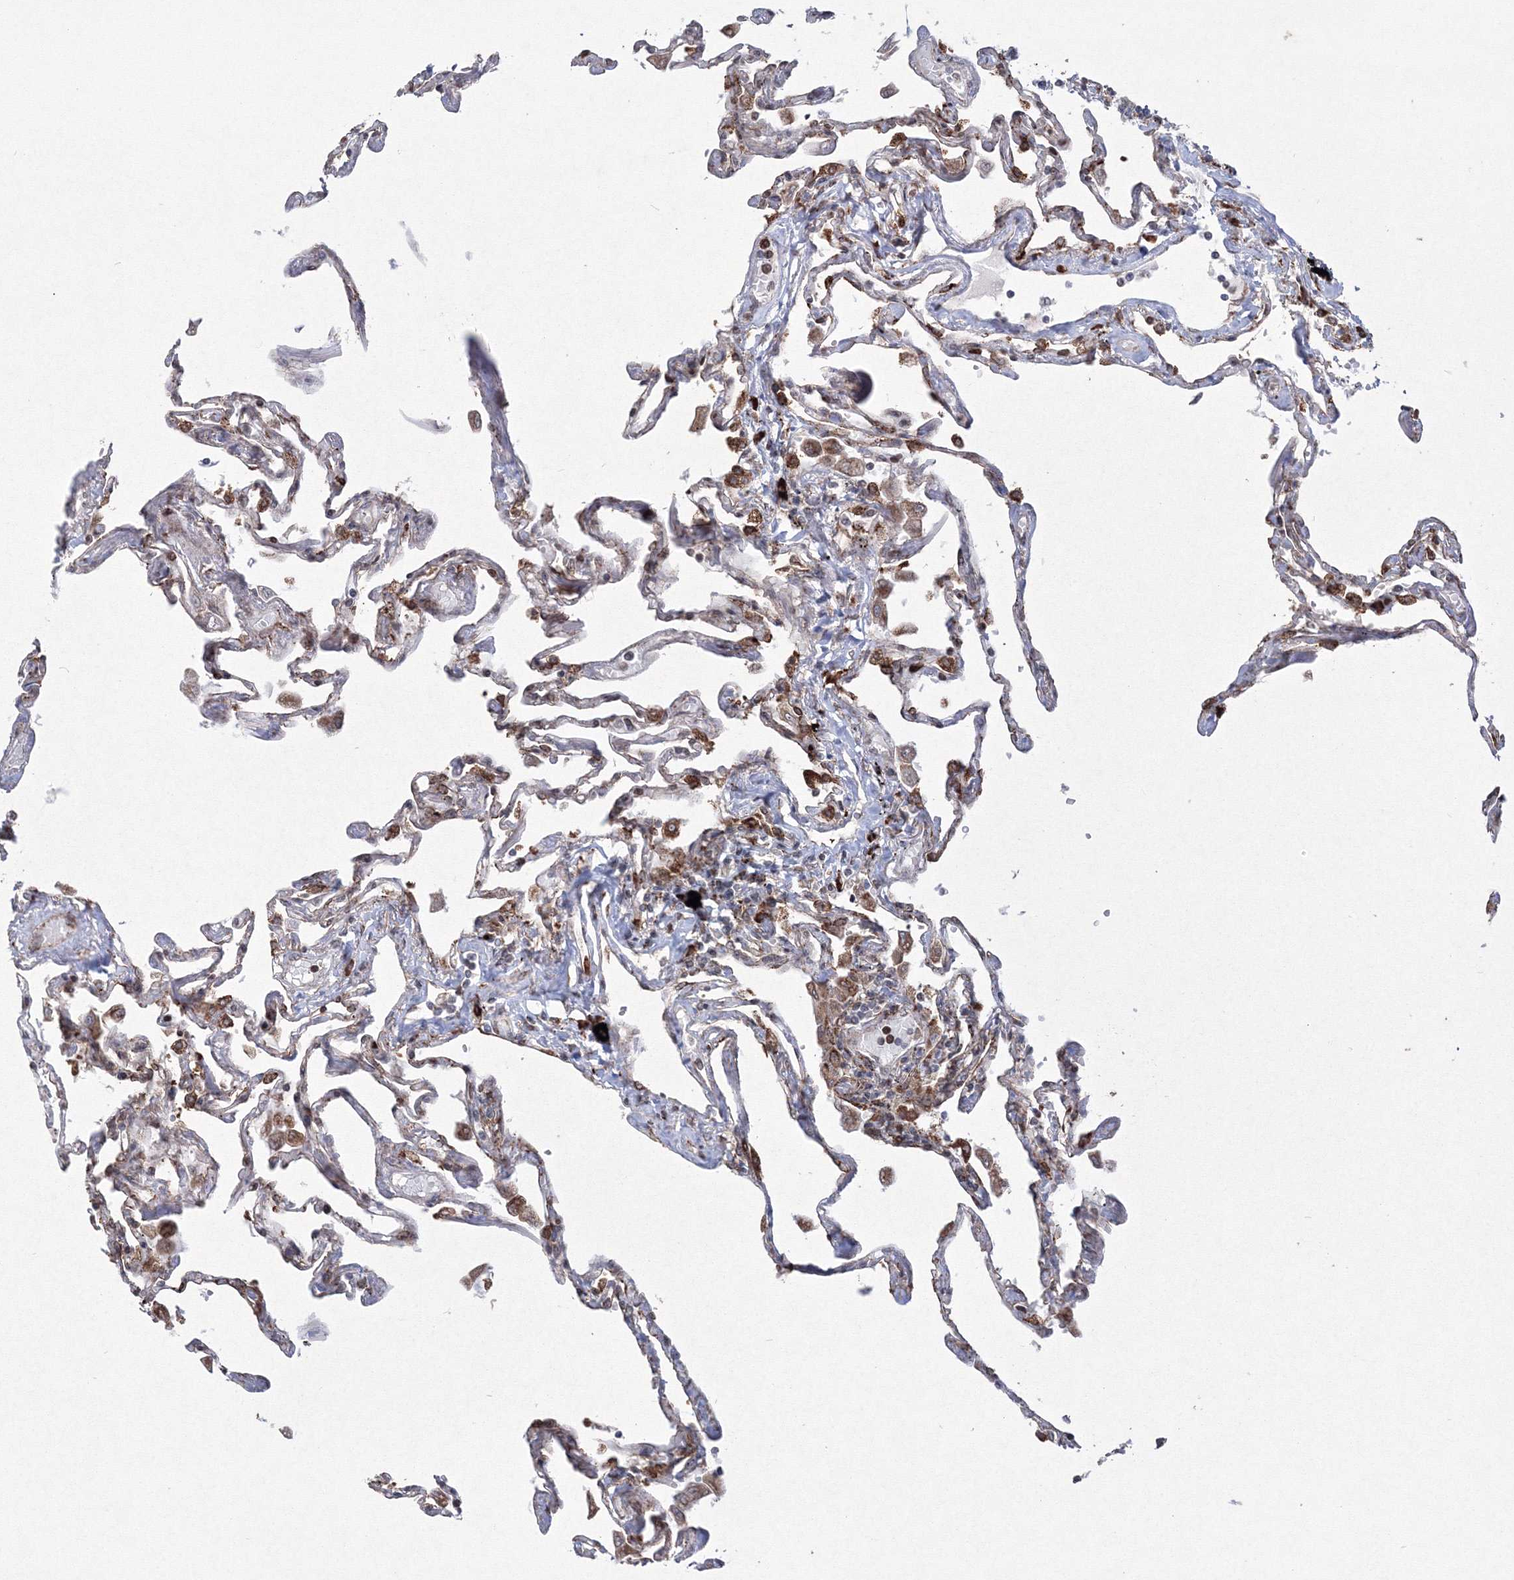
{"staining": {"intensity": "strong", "quantity": "25%-75%", "location": "cytoplasmic/membranous"}, "tissue": "lung", "cell_type": "Alveolar cells", "image_type": "normal", "snomed": [{"axis": "morphology", "description": "Normal tissue, NOS"}, {"axis": "topography", "description": "Lung"}], "caption": "This micrograph reveals immunohistochemistry staining of normal lung, with high strong cytoplasmic/membranous positivity in about 25%-75% of alveolar cells.", "gene": "EFCAB12", "patient": {"sex": "female", "age": 67}}